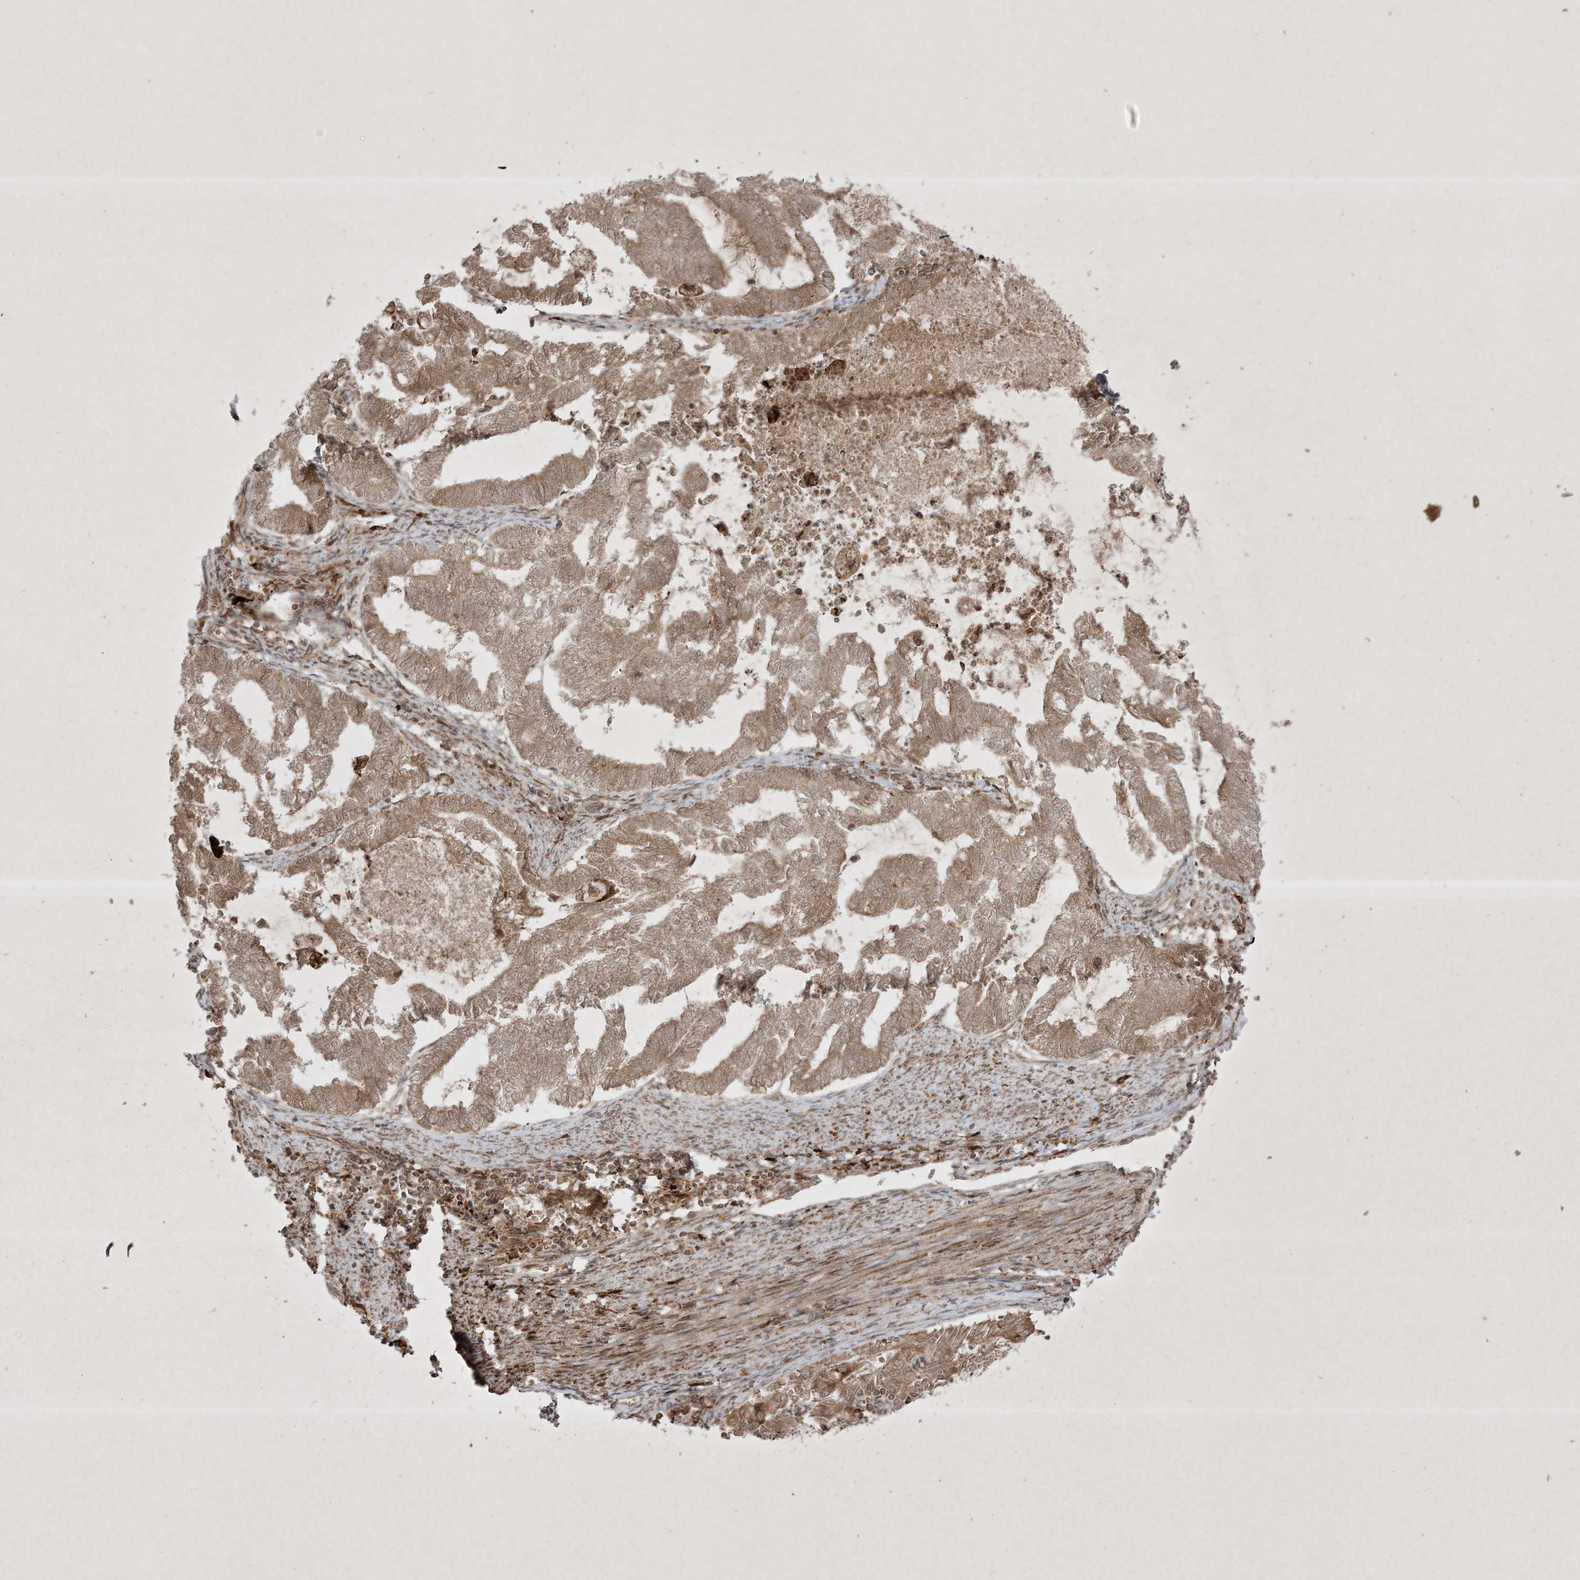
{"staining": {"intensity": "moderate", "quantity": ">75%", "location": "cytoplasmic/membranous"}, "tissue": "endometrial cancer", "cell_type": "Tumor cells", "image_type": "cancer", "snomed": [{"axis": "morphology", "description": "Adenocarcinoma, NOS"}, {"axis": "topography", "description": "Endometrium"}], "caption": "Immunohistochemistry (IHC) (DAB) staining of human endometrial adenocarcinoma shows moderate cytoplasmic/membranous protein expression in about >75% of tumor cells.", "gene": "PTK6", "patient": {"sex": "female", "age": 79}}